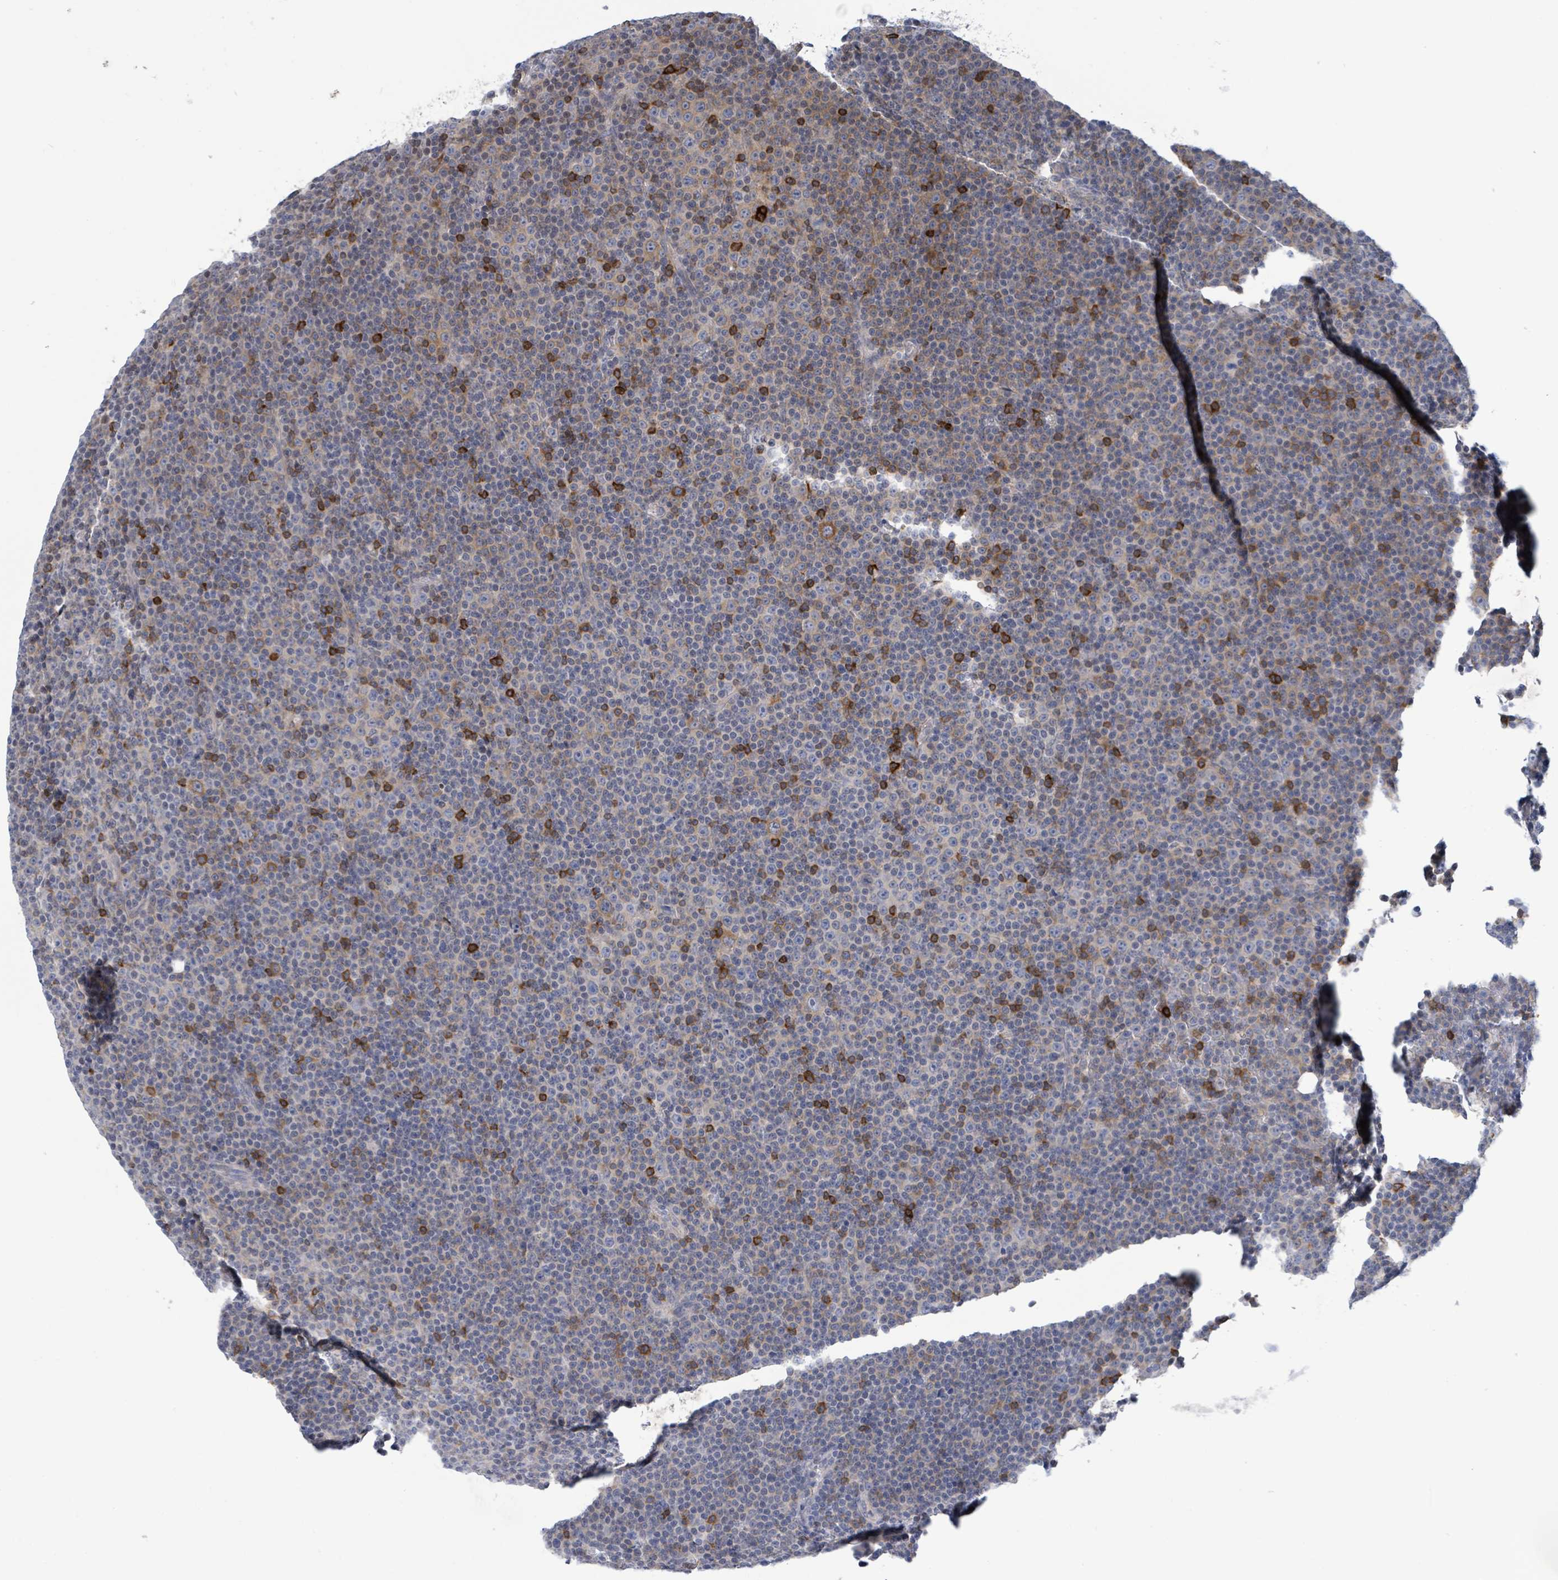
{"staining": {"intensity": "moderate", "quantity": "<25%", "location": "cytoplasmic/membranous"}, "tissue": "lymphoma", "cell_type": "Tumor cells", "image_type": "cancer", "snomed": [{"axis": "morphology", "description": "Malignant lymphoma, non-Hodgkin's type, Low grade"}, {"axis": "topography", "description": "Lymph node"}], "caption": "Immunohistochemical staining of lymphoma exhibits low levels of moderate cytoplasmic/membranous expression in about <25% of tumor cells.", "gene": "DGKZ", "patient": {"sex": "female", "age": 67}}